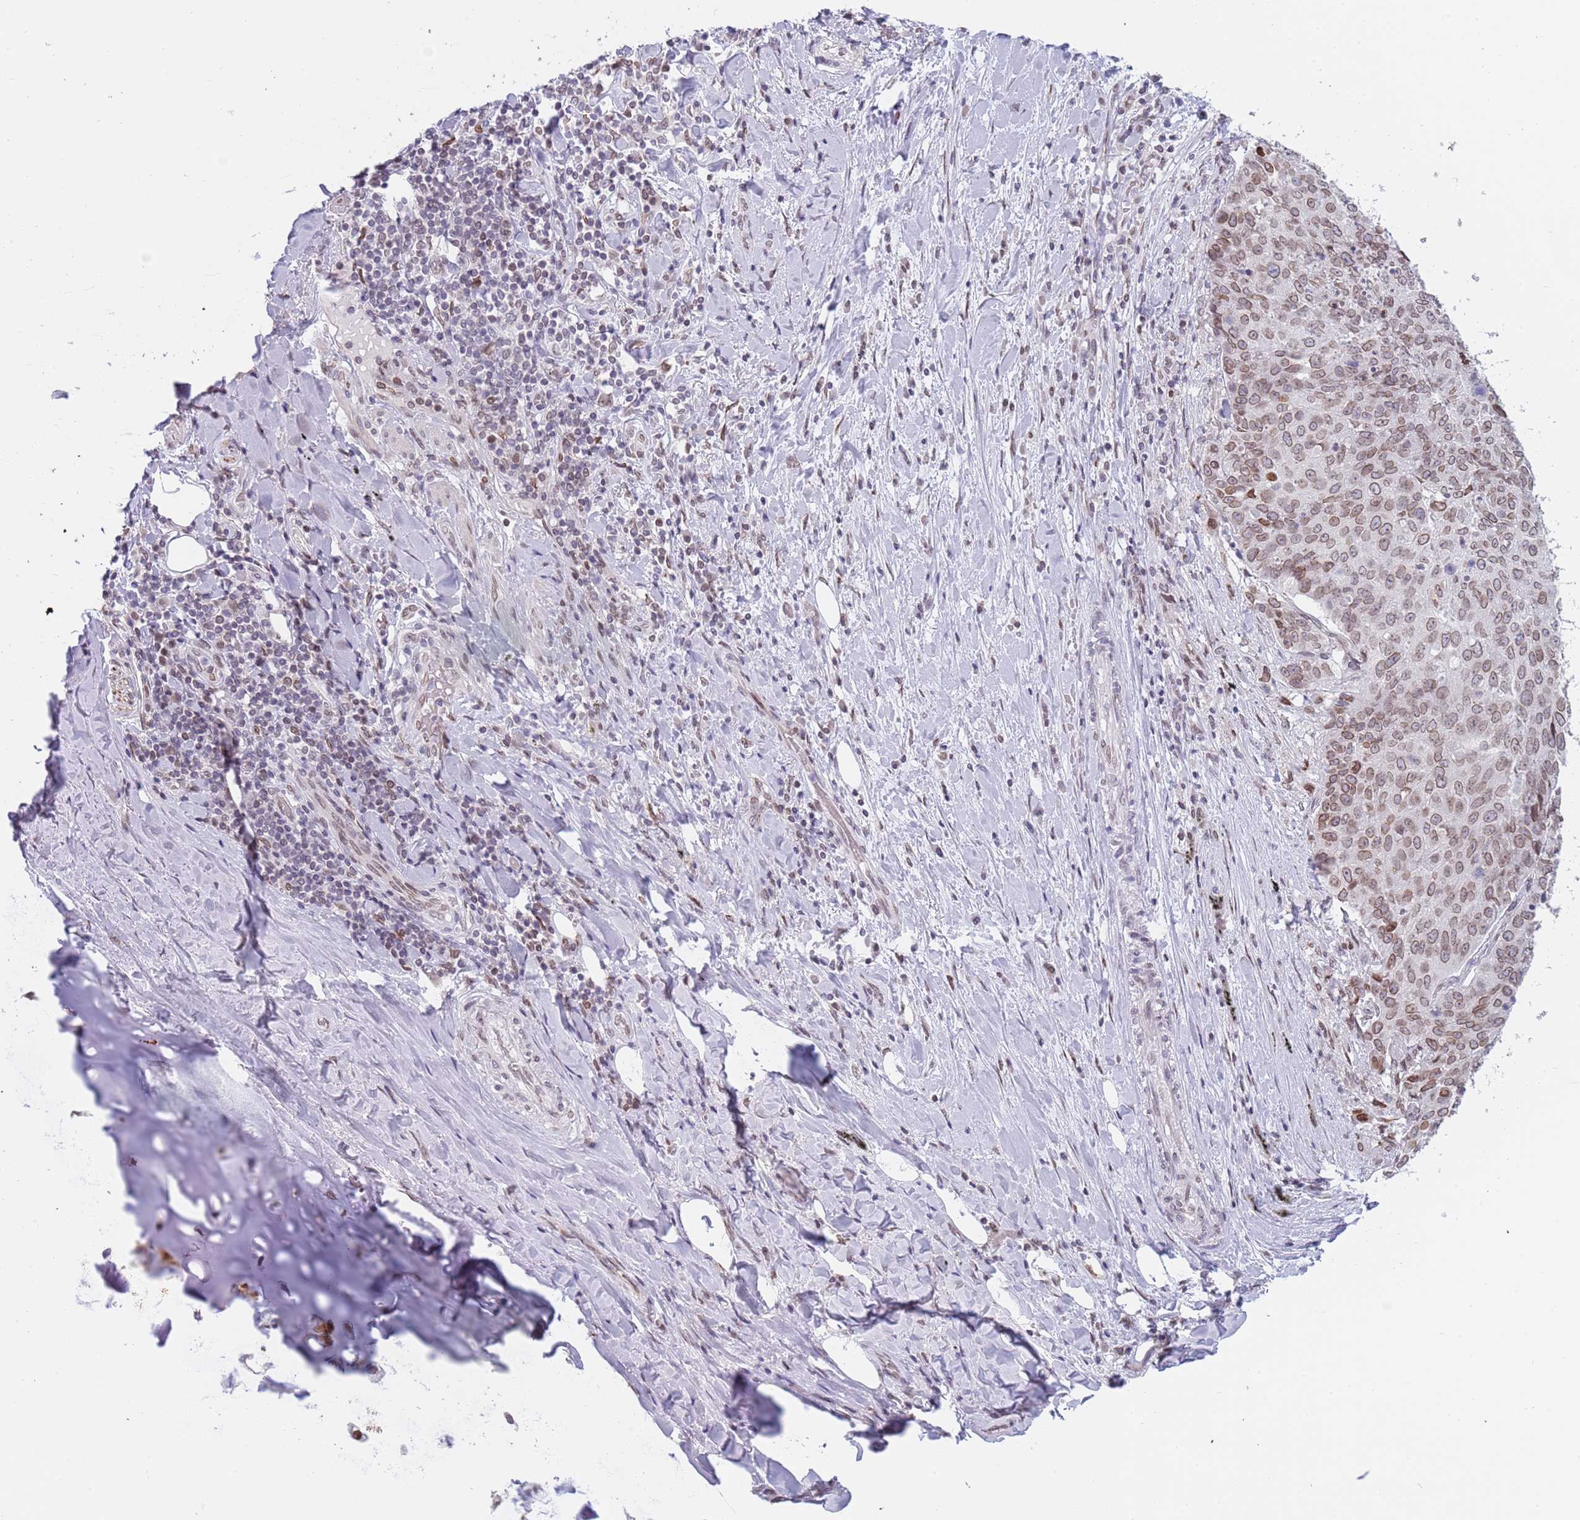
{"staining": {"intensity": "weak", "quantity": "25%-75%", "location": "nuclear"}, "tissue": "soft tissue", "cell_type": "Fibroblasts", "image_type": "normal", "snomed": [{"axis": "morphology", "description": "Normal tissue, NOS"}, {"axis": "morphology", "description": "Squamous cell carcinoma, NOS"}, {"axis": "topography", "description": "Bronchus"}, {"axis": "topography", "description": "Lung"}], "caption": "Fibroblasts show low levels of weak nuclear expression in about 25%-75% of cells in benign human soft tissue.", "gene": "KLHDC2", "patient": {"sex": "male", "age": 64}}